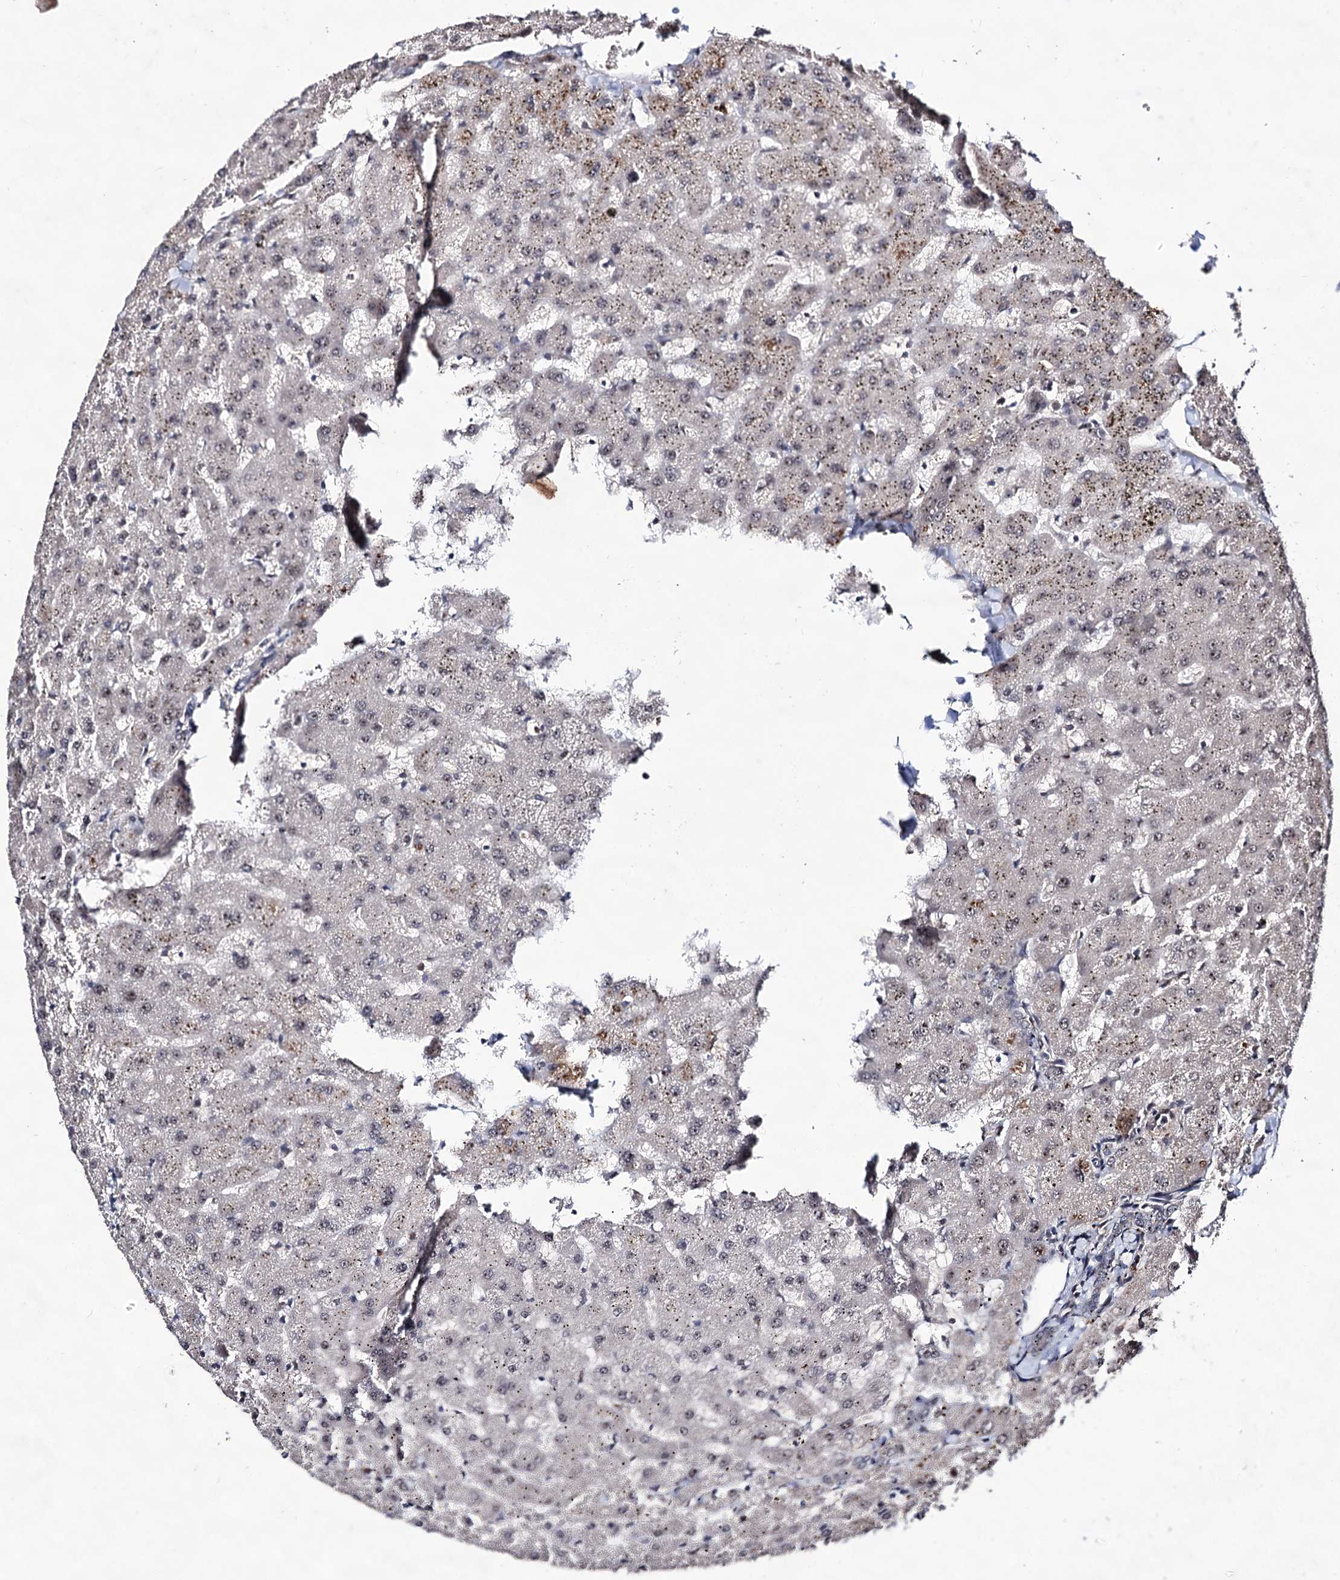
{"staining": {"intensity": "weak", "quantity": "<25%", "location": "cytoplasmic/membranous"}, "tissue": "liver", "cell_type": "Cholangiocytes", "image_type": "normal", "snomed": [{"axis": "morphology", "description": "Normal tissue, NOS"}, {"axis": "topography", "description": "Liver"}], "caption": "Immunohistochemistry (IHC) histopathology image of unremarkable human liver stained for a protein (brown), which shows no staining in cholangiocytes.", "gene": "EXOSC10", "patient": {"sex": "female", "age": 63}}